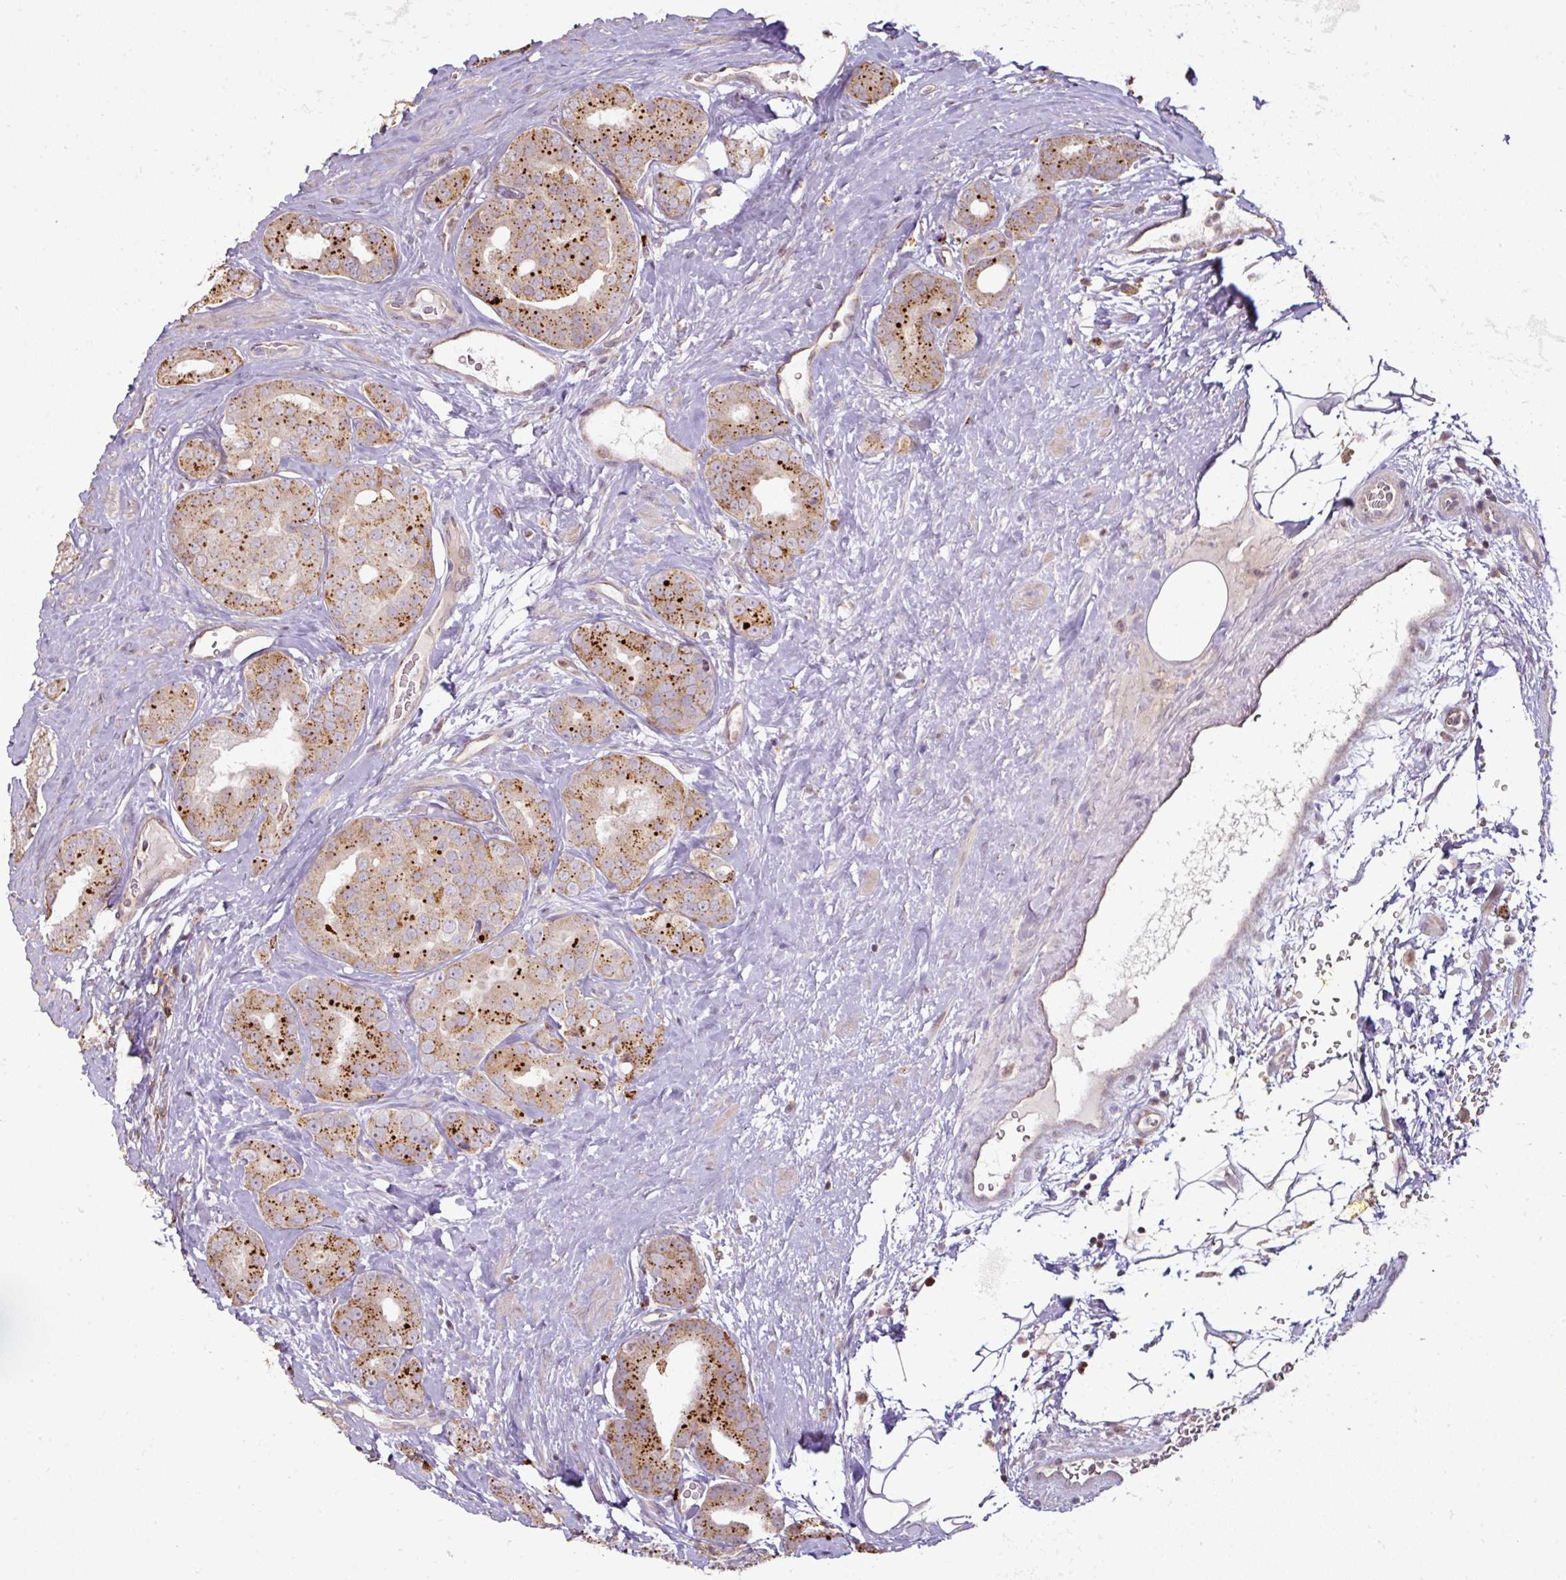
{"staining": {"intensity": "moderate", "quantity": "25%-75%", "location": "cytoplasmic/membranous"}, "tissue": "prostate cancer", "cell_type": "Tumor cells", "image_type": "cancer", "snomed": [{"axis": "morphology", "description": "Adenocarcinoma, High grade"}, {"axis": "topography", "description": "Prostate"}], "caption": "Immunohistochemistry (IHC) micrograph of high-grade adenocarcinoma (prostate) stained for a protein (brown), which reveals medium levels of moderate cytoplasmic/membranous positivity in about 25%-75% of tumor cells.", "gene": "CXCR5", "patient": {"sex": "male", "age": 63}}